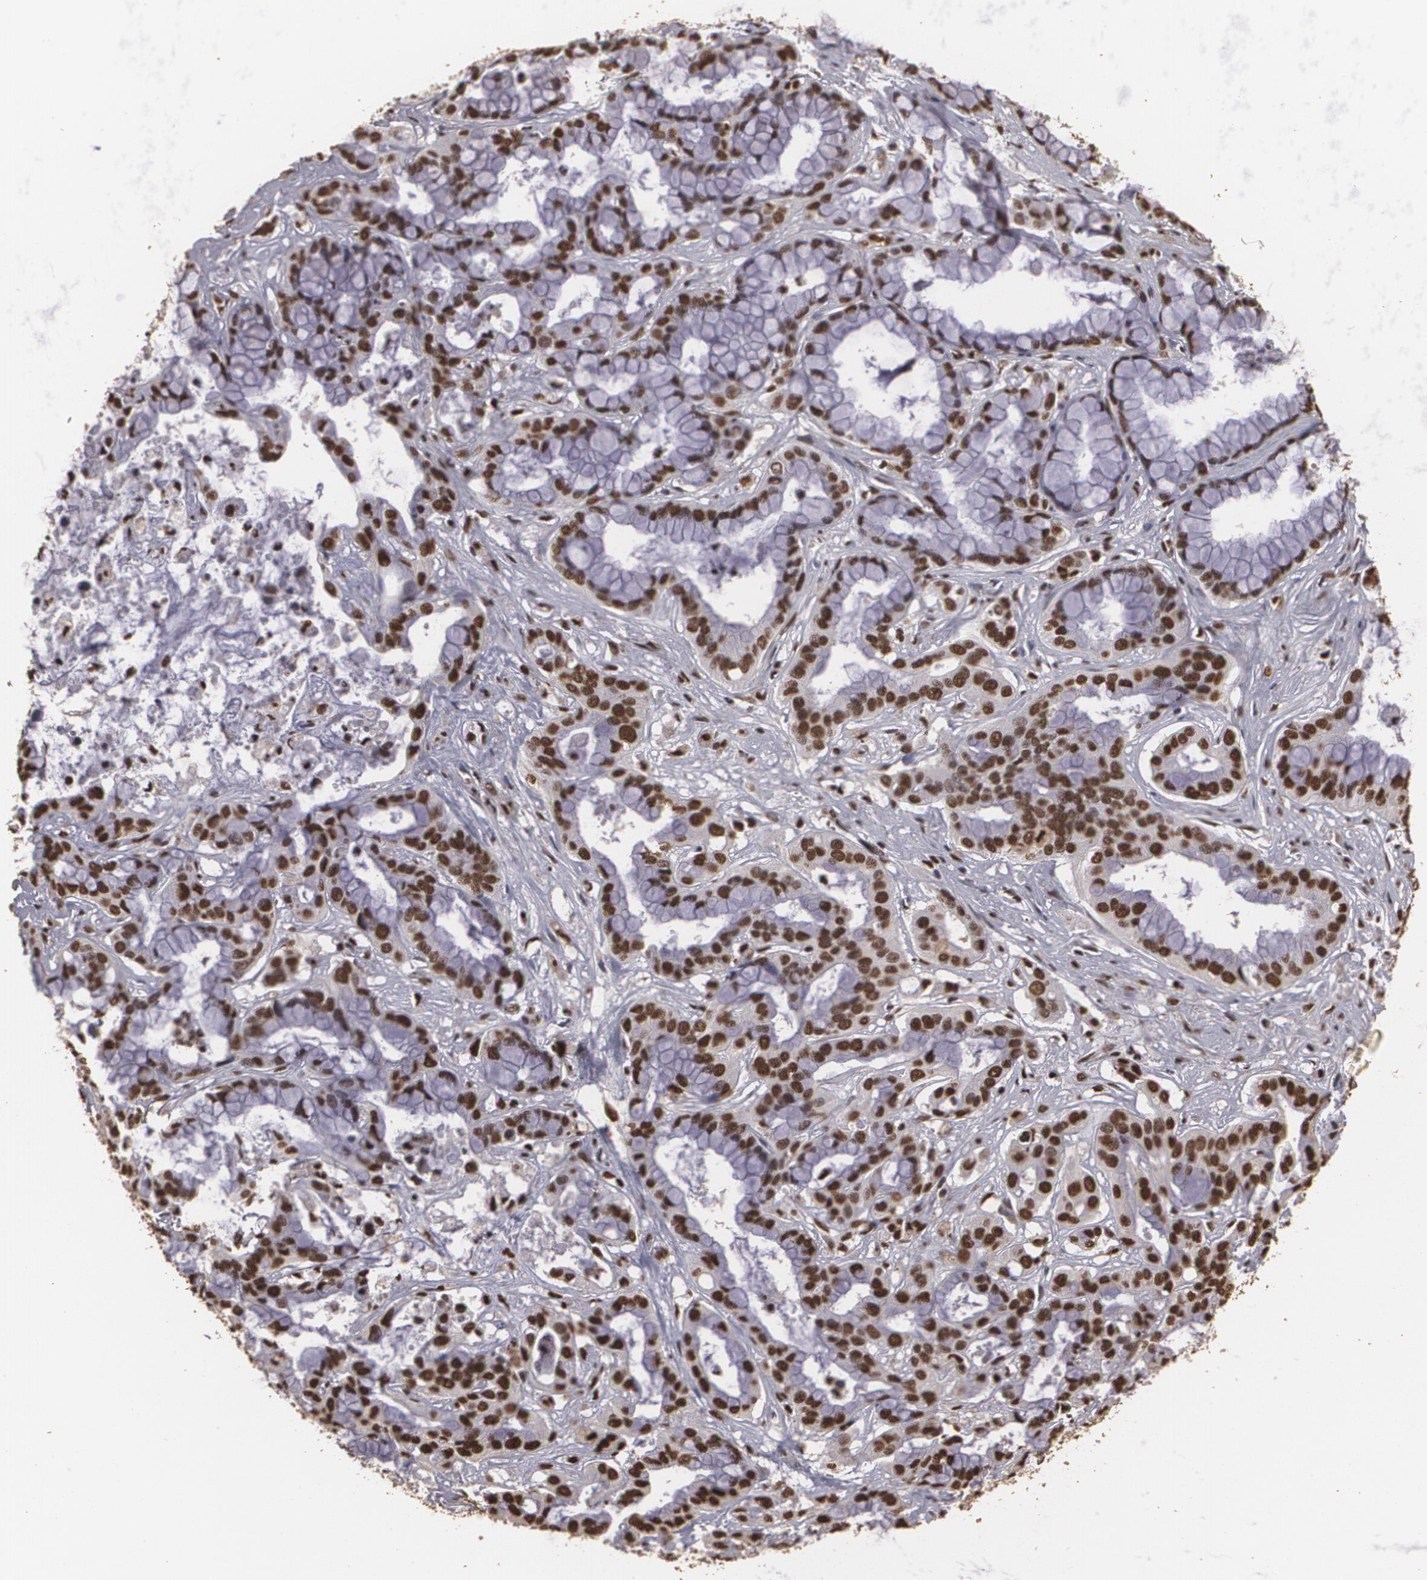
{"staining": {"intensity": "moderate", "quantity": ">75%", "location": "cytoplasmic/membranous,nuclear"}, "tissue": "liver cancer", "cell_type": "Tumor cells", "image_type": "cancer", "snomed": [{"axis": "morphology", "description": "Cholangiocarcinoma"}, {"axis": "topography", "description": "Liver"}], "caption": "This is an image of immunohistochemistry (IHC) staining of liver cholangiocarcinoma, which shows moderate positivity in the cytoplasmic/membranous and nuclear of tumor cells.", "gene": "RCOR1", "patient": {"sex": "female", "age": 65}}